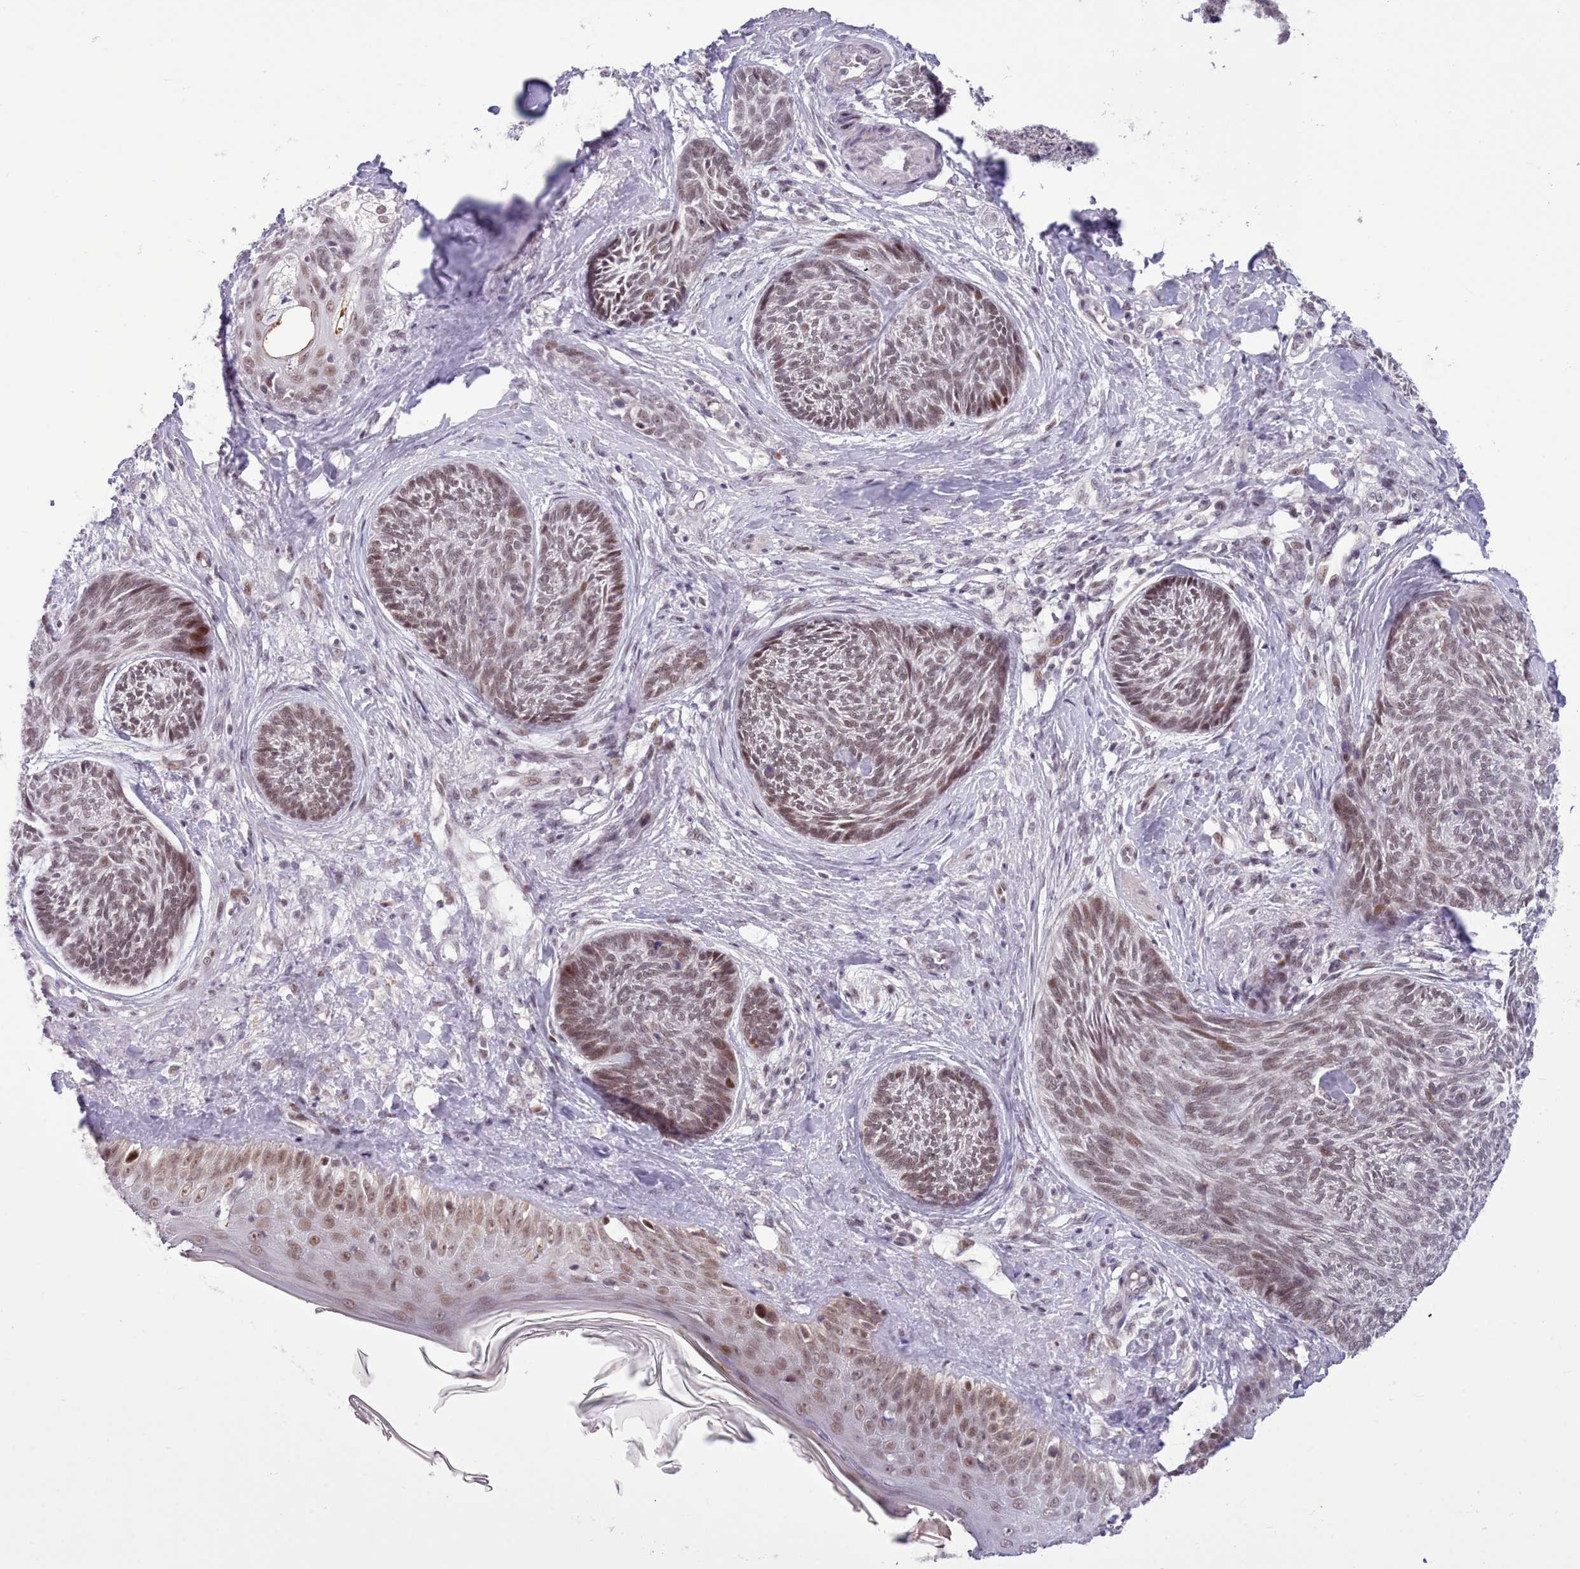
{"staining": {"intensity": "moderate", "quantity": ">75%", "location": "cytoplasmic/membranous"}, "tissue": "skin cancer", "cell_type": "Tumor cells", "image_type": "cancer", "snomed": [{"axis": "morphology", "description": "Basal cell carcinoma"}, {"axis": "topography", "description": "Skin"}], "caption": "Brown immunohistochemical staining in skin cancer reveals moderate cytoplasmic/membranous positivity in approximately >75% of tumor cells.", "gene": "RFX1", "patient": {"sex": "male", "age": 73}}